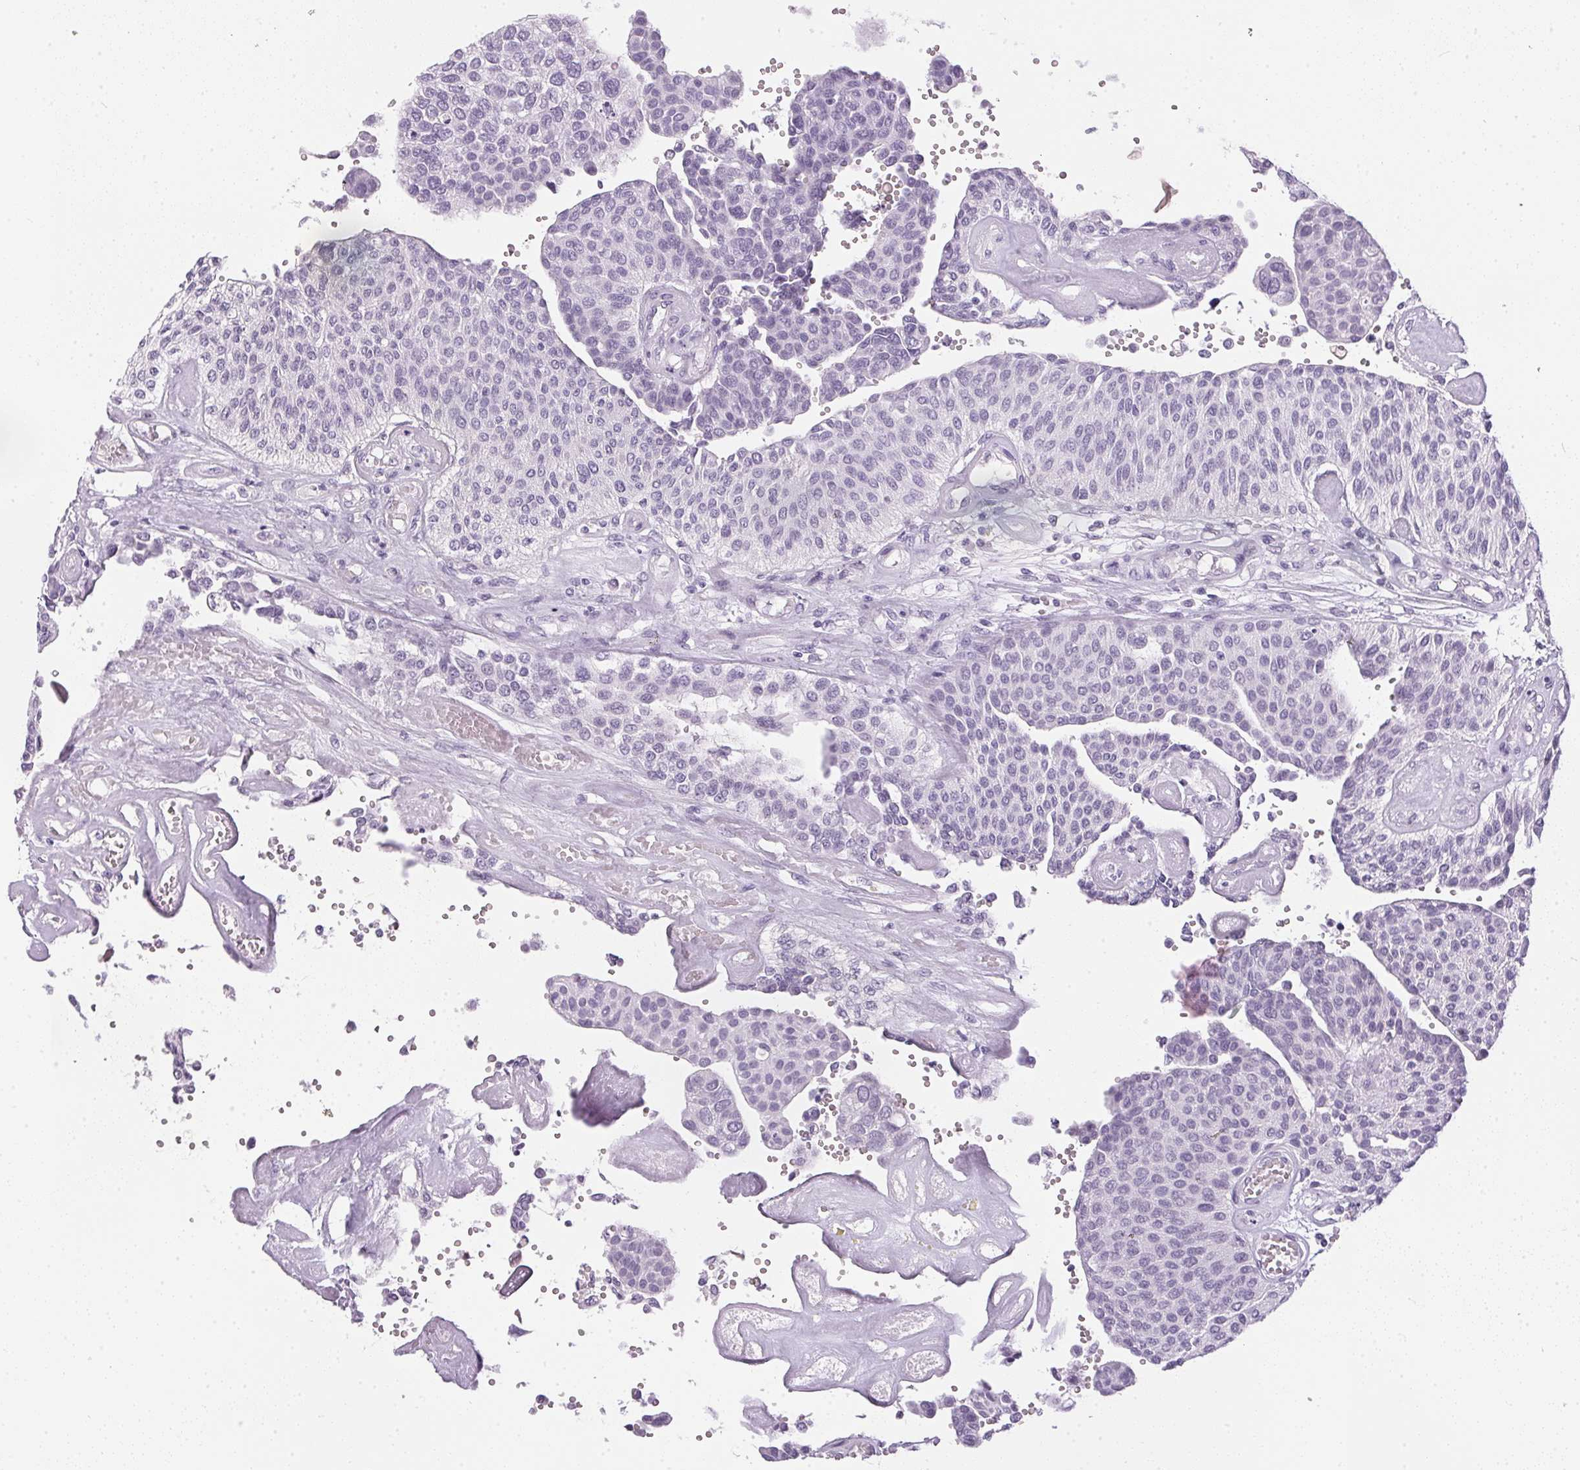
{"staining": {"intensity": "negative", "quantity": "none", "location": "none"}, "tissue": "urothelial cancer", "cell_type": "Tumor cells", "image_type": "cancer", "snomed": [{"axis": "morphology", "description": "Urothelial carcinoma, NOS"}, {"axis": "topography", "description": "Urinary bladder"}], "caption": "Histopathology image shows no protein expression in tumor cells of transitional cell carcinoma tissue. The staining is performed using DAB brown chromogen with nuclei counter-stained in using hematoxylin.", "gene": "GBP6", "patient": {"sex": "male", "age": 55}}